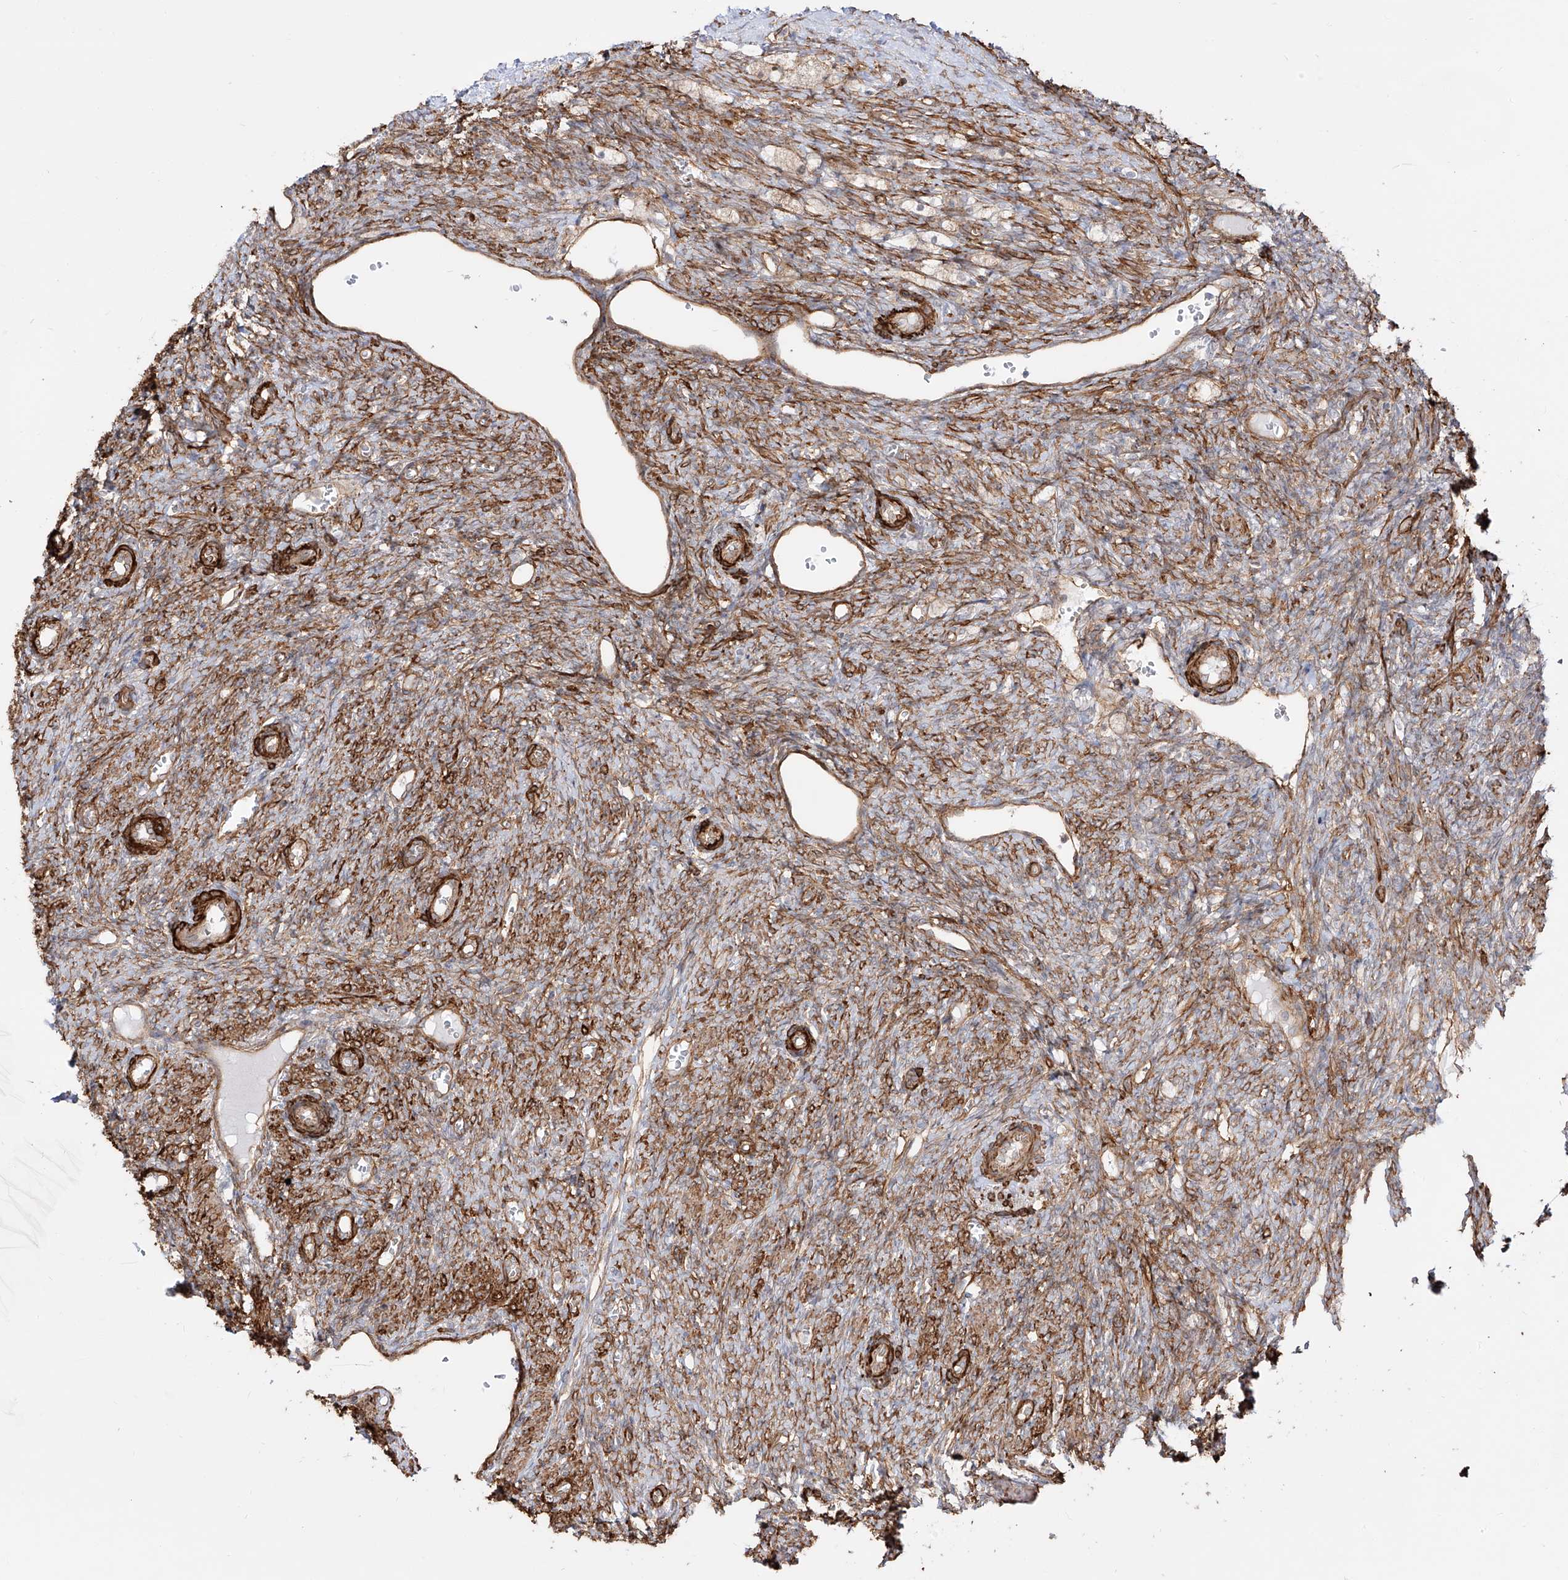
{"staining": {"intensity": "moderate", "quantity": "25%-75%", "location": "cytoplasmic/membranous"}, "tissue": "ovary", "cell_type": "Ovarian stroma cells", "image_type": "normal", "snomed": [{"axis": "morphology", "description": "Normal tissue, NOS"}, {"axis": "topography", "description": "Ovary"}], "caption": "Immunohistochemical staining of unremarkable human ovary reveals moderate cytoplasmic/membranous protein positivity in about 25%-75% of ovarian stroma cells.", "gene": "ZNF180", "patient": {"sex": "female", "age": 41}}